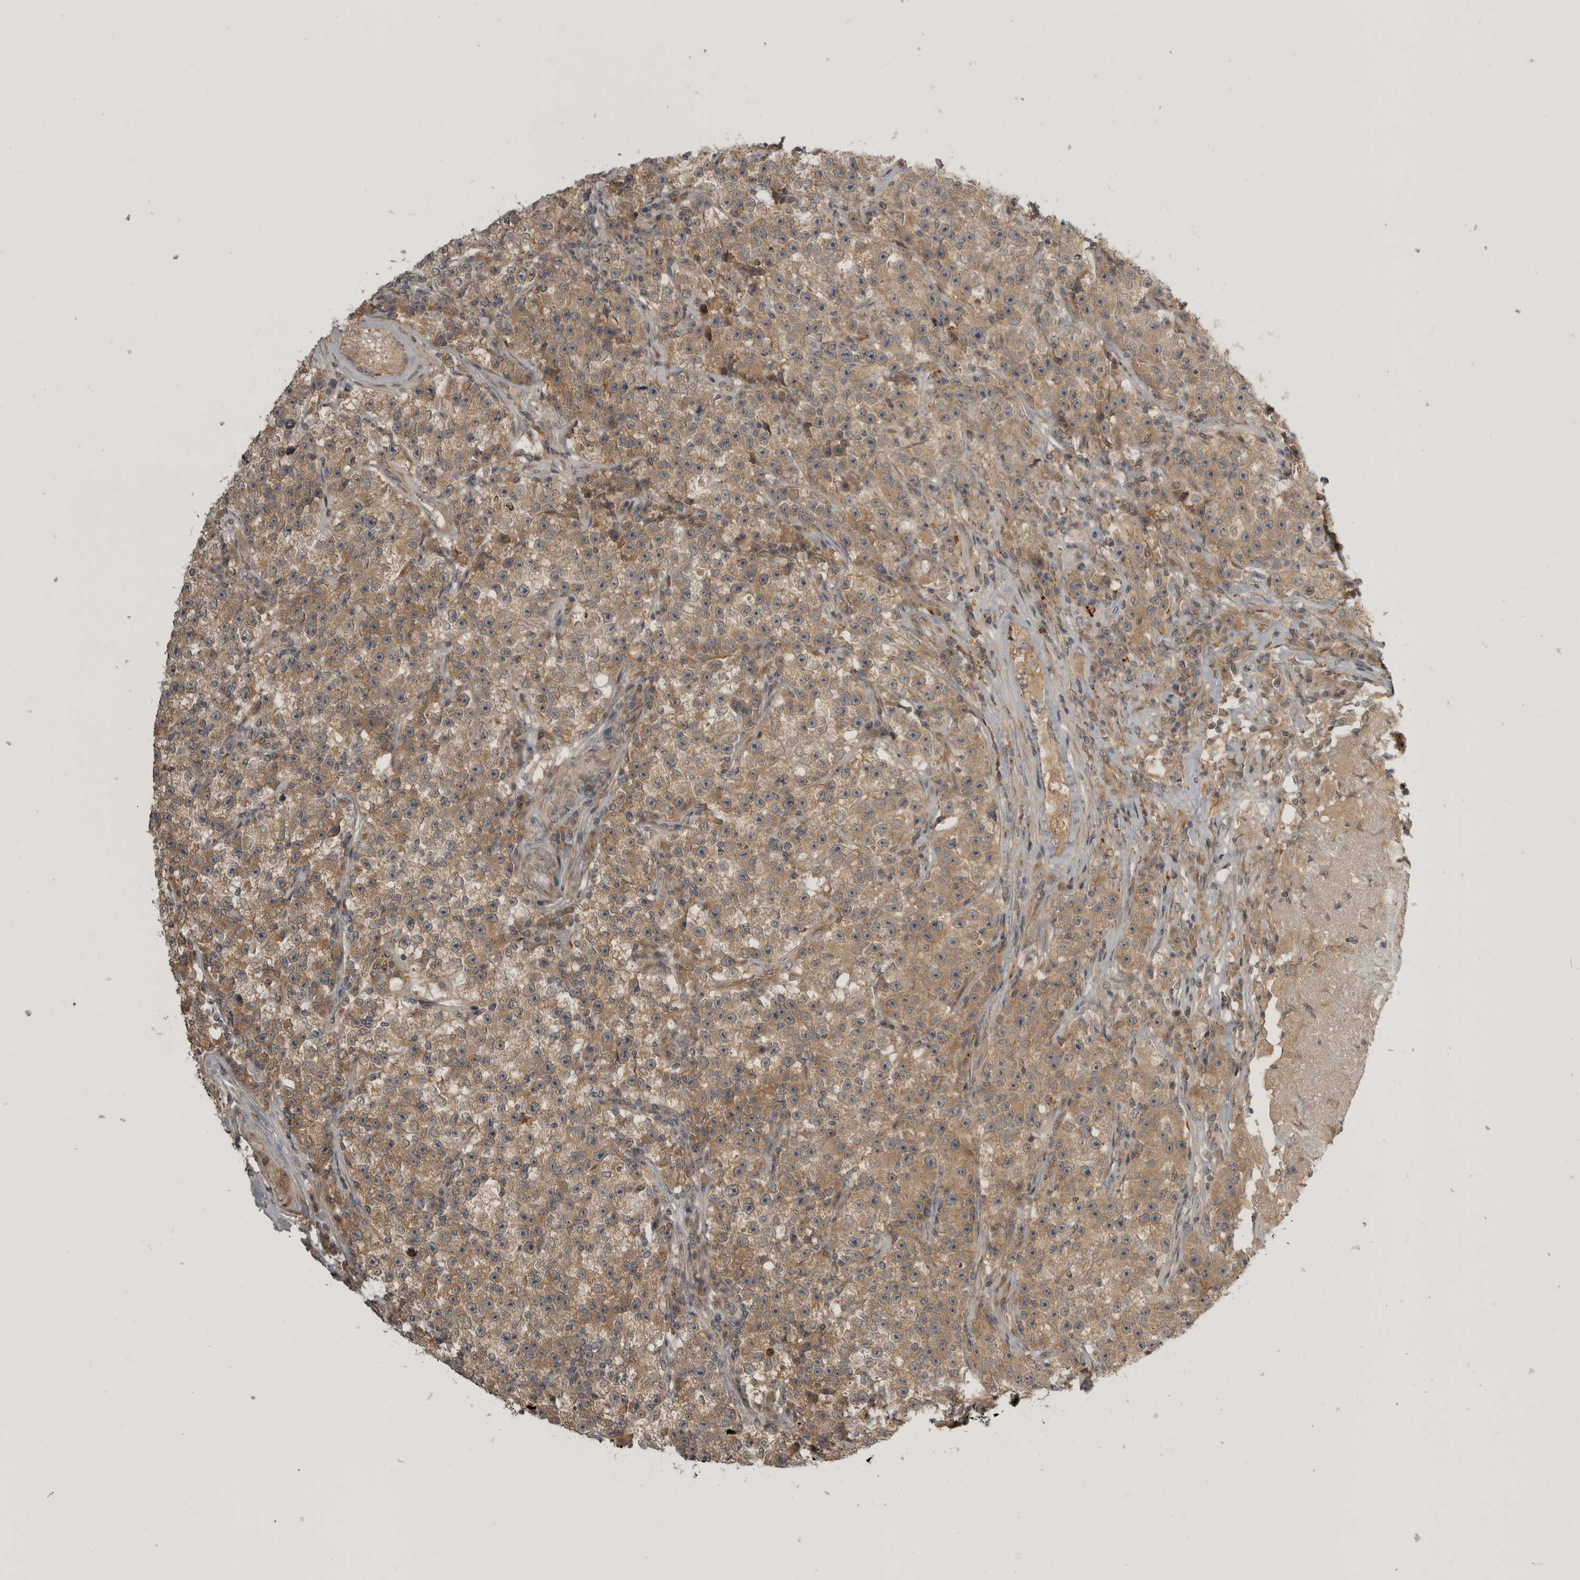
{"staining": {"intensity": "weak", "quantity": ">75%", "location": "cytoplasmic/membranous"}, "tissue": "testis cancer", "cell_type": "Tumor cells", "image_type": "cancer", "snomed": [{"axis": "morphology", "description": "Seminoma, NOS"}, {"axis": "topography", "description": "Testis"}], "caption": "Human testis seminoma stained for a protein (brown) displays weak cytoplasmic/membranous positive positivity in about >75% of tumor cells.", "gene": "CUEDC1", "patient": {"sex": "male", "age": 22}}